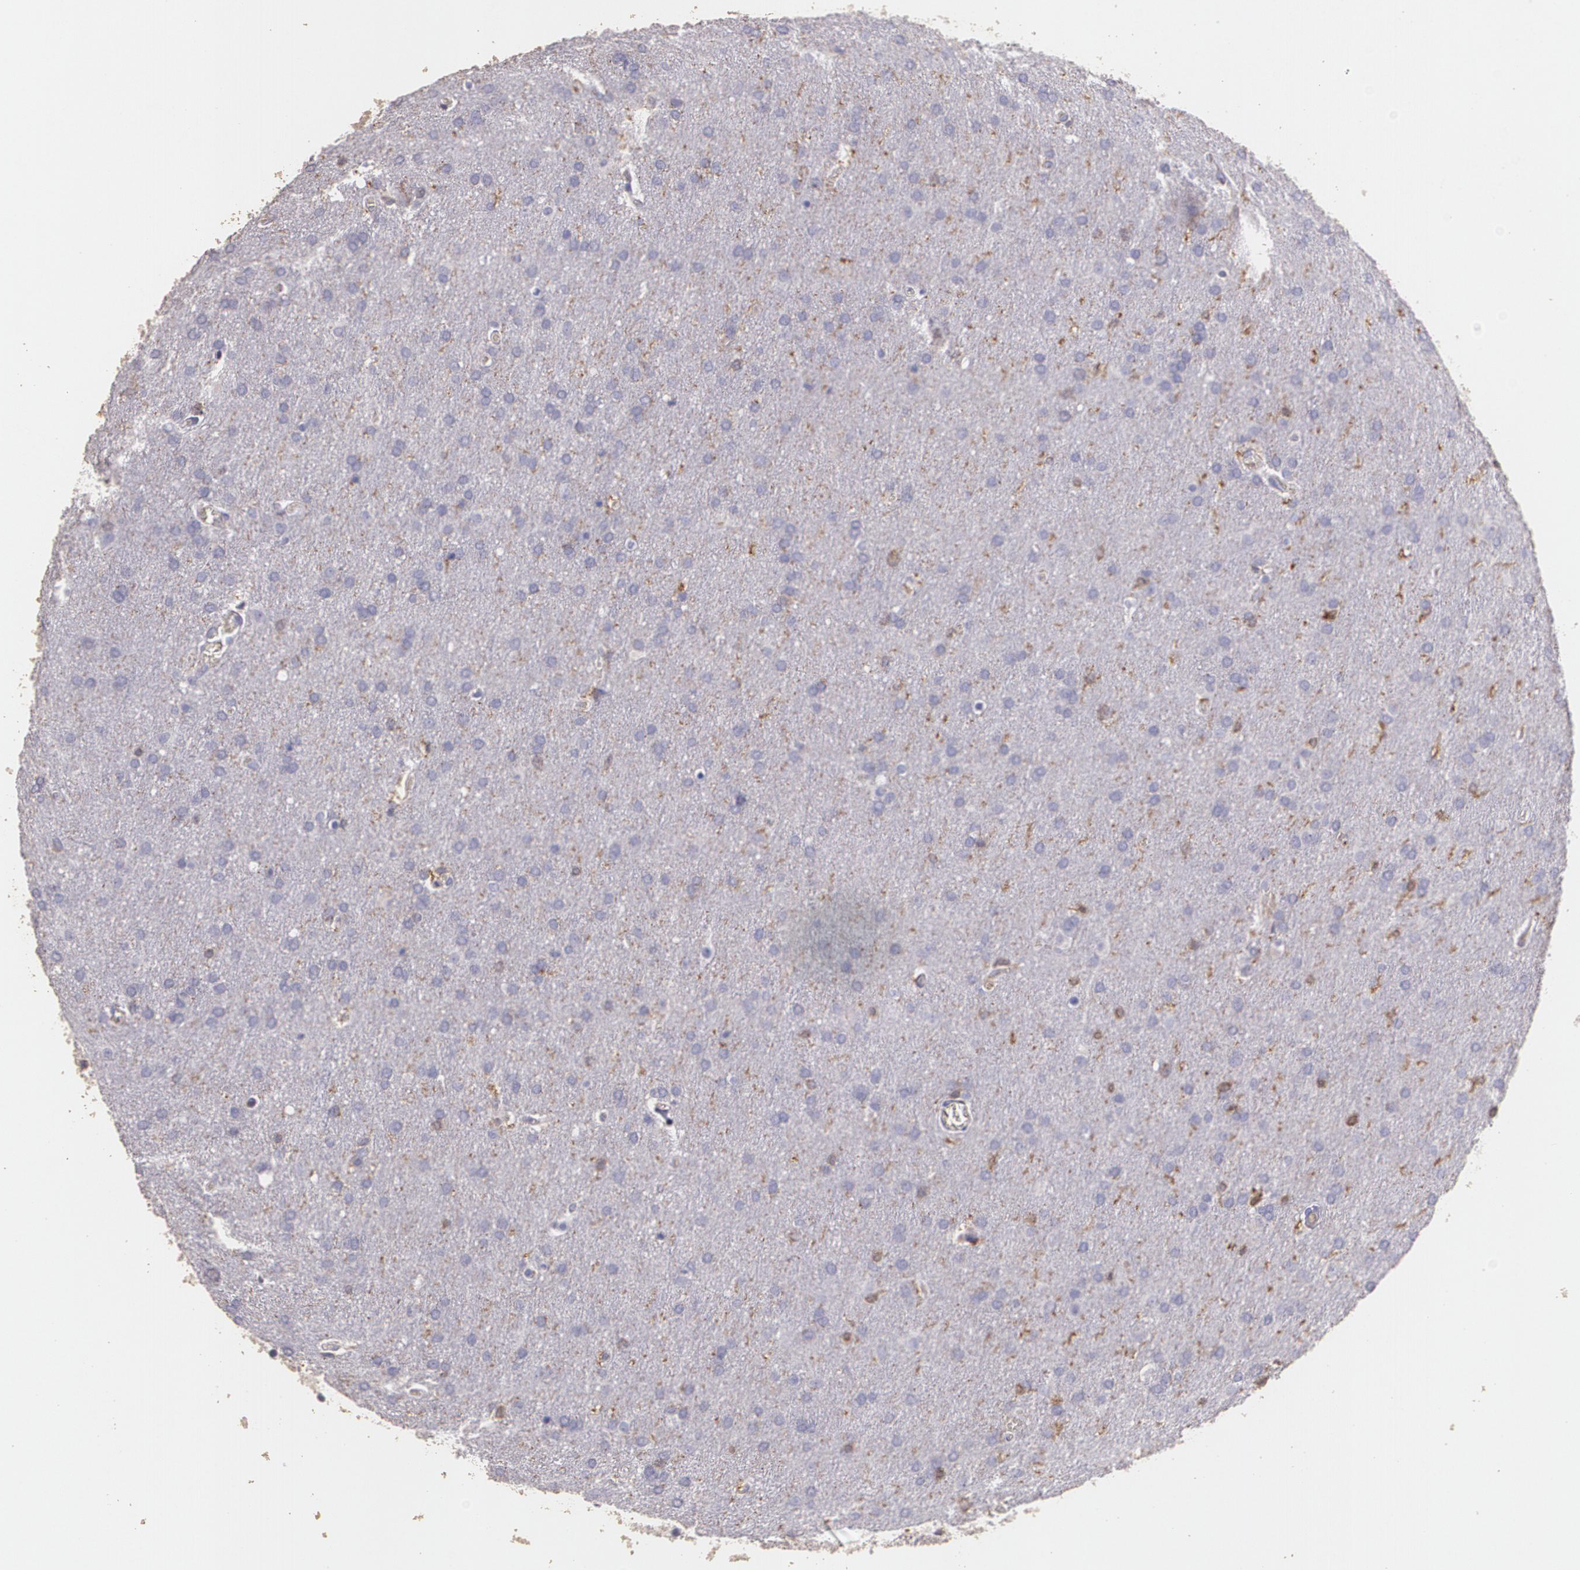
{"staining": {"intensity": "weak", "quantity": "<25%", "location": "cytoplasmic/membranous"}, "tissue": "glioma", "cell_type": "Tumor cells", "image_type": "cancer", "snomed": [{"axis": "morphology", "description": "Glioma, malignant, Low grade"}, {"axis": "topography", "description": "Brain"}], "caption": "This histopathology image is of glioma stained with immunohistochemistry to label a protein in brown with the nuclei are counter-stained blue. There is no positivity in tumor cells. The staining was performed using DAB to visualize the protein expression in brown, while the nuclei were stained in blue with hematoxylin (Magnification: 20x).", "gene": "TGFBR1", "patient": {"sex": "female", "age": 32}}